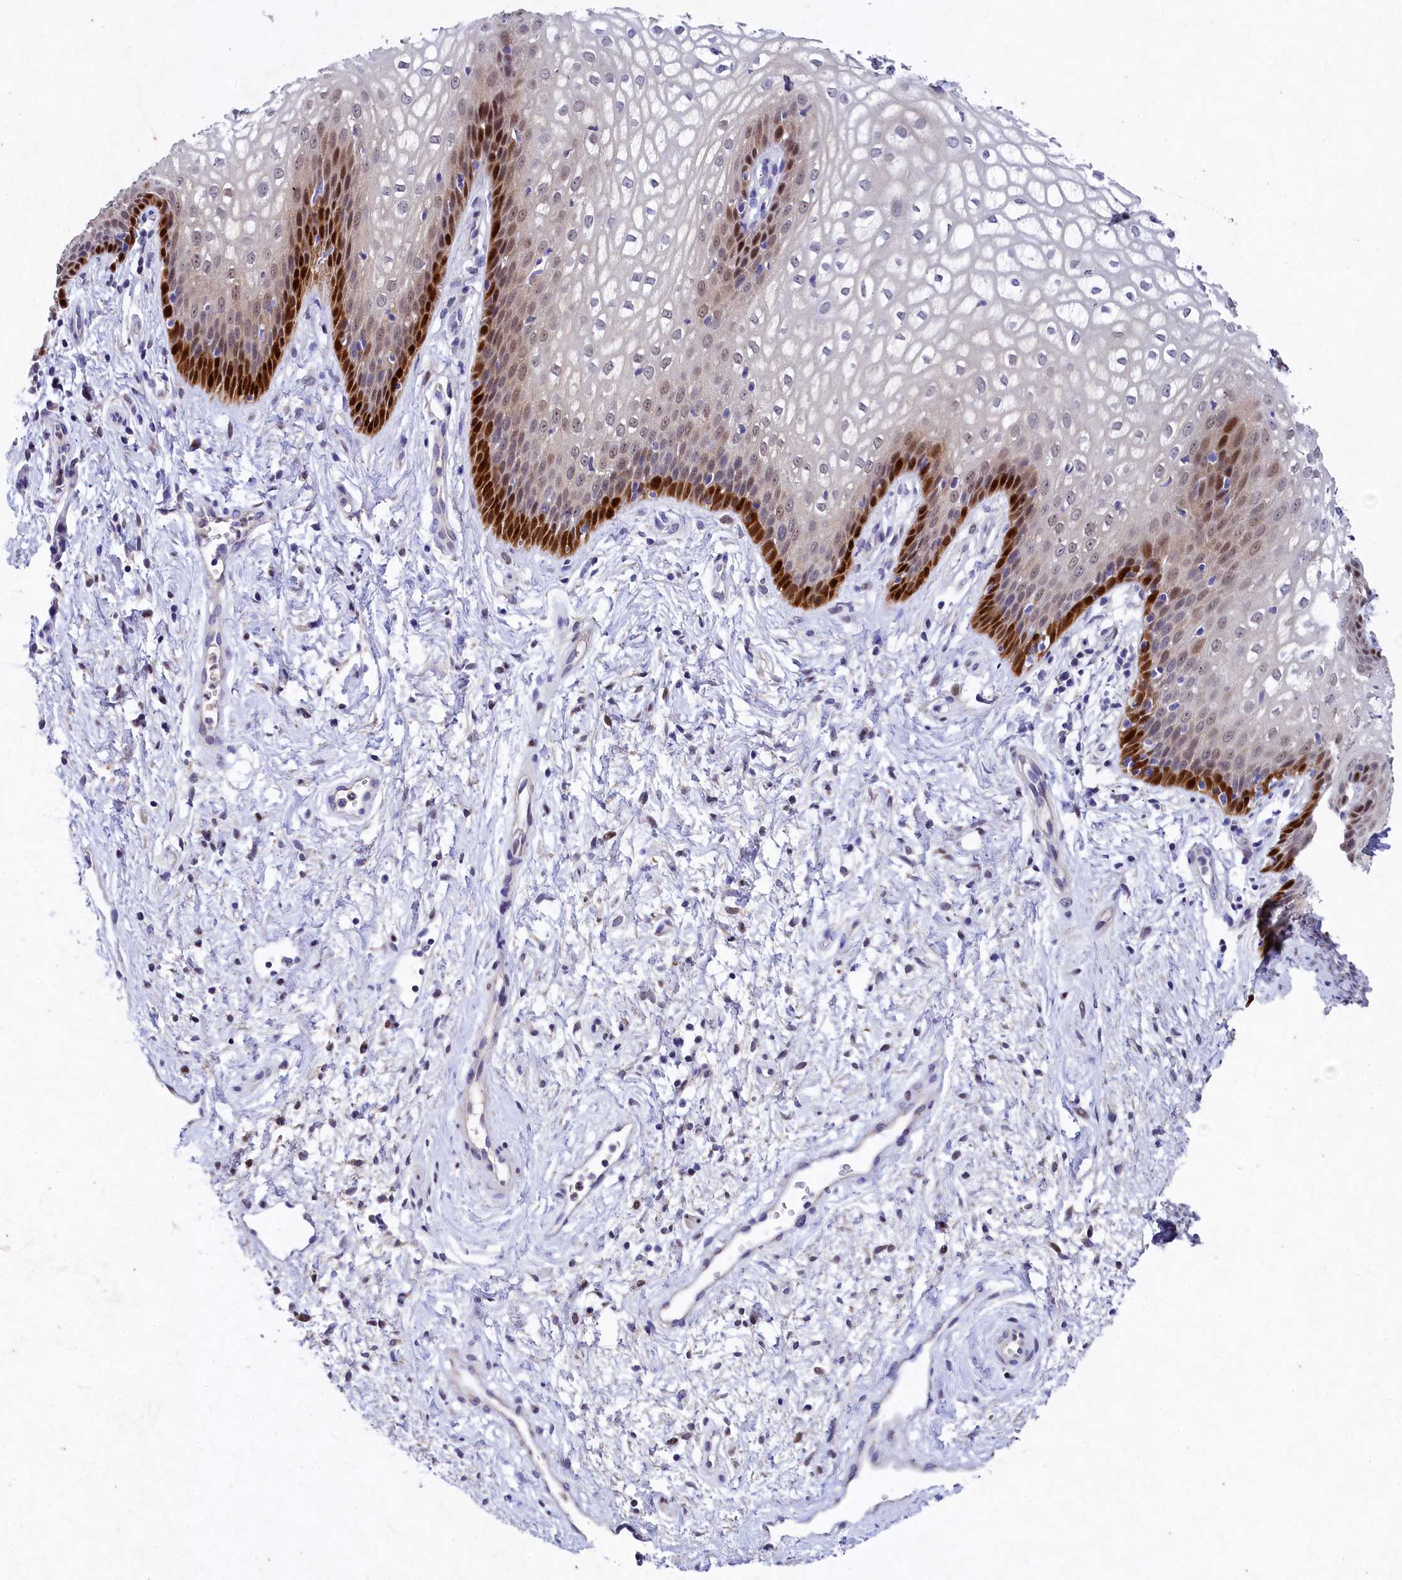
{"staining": {"intensity": "strong", "quantity": "<25%", "location": "cytoplasmic/membranous,nuclear"}, "tissue": "vagina", "cell_type": "Squamous epithelial cells", "image_type": "normal", "snomed": [{"axis": "morphology", "description": "Normal tissue, NOS"}, {"axis": "topography", "description": "Vagina"}], "caption": "This image displays immunohistochemistry staining of benign vagina, with medium strong cytoplasmic/membranous,nuclear expression in approximately <25% of squamous epithelial cells.", "gene": "TGDS", "patient": {"sex": "female", "age": 34}}